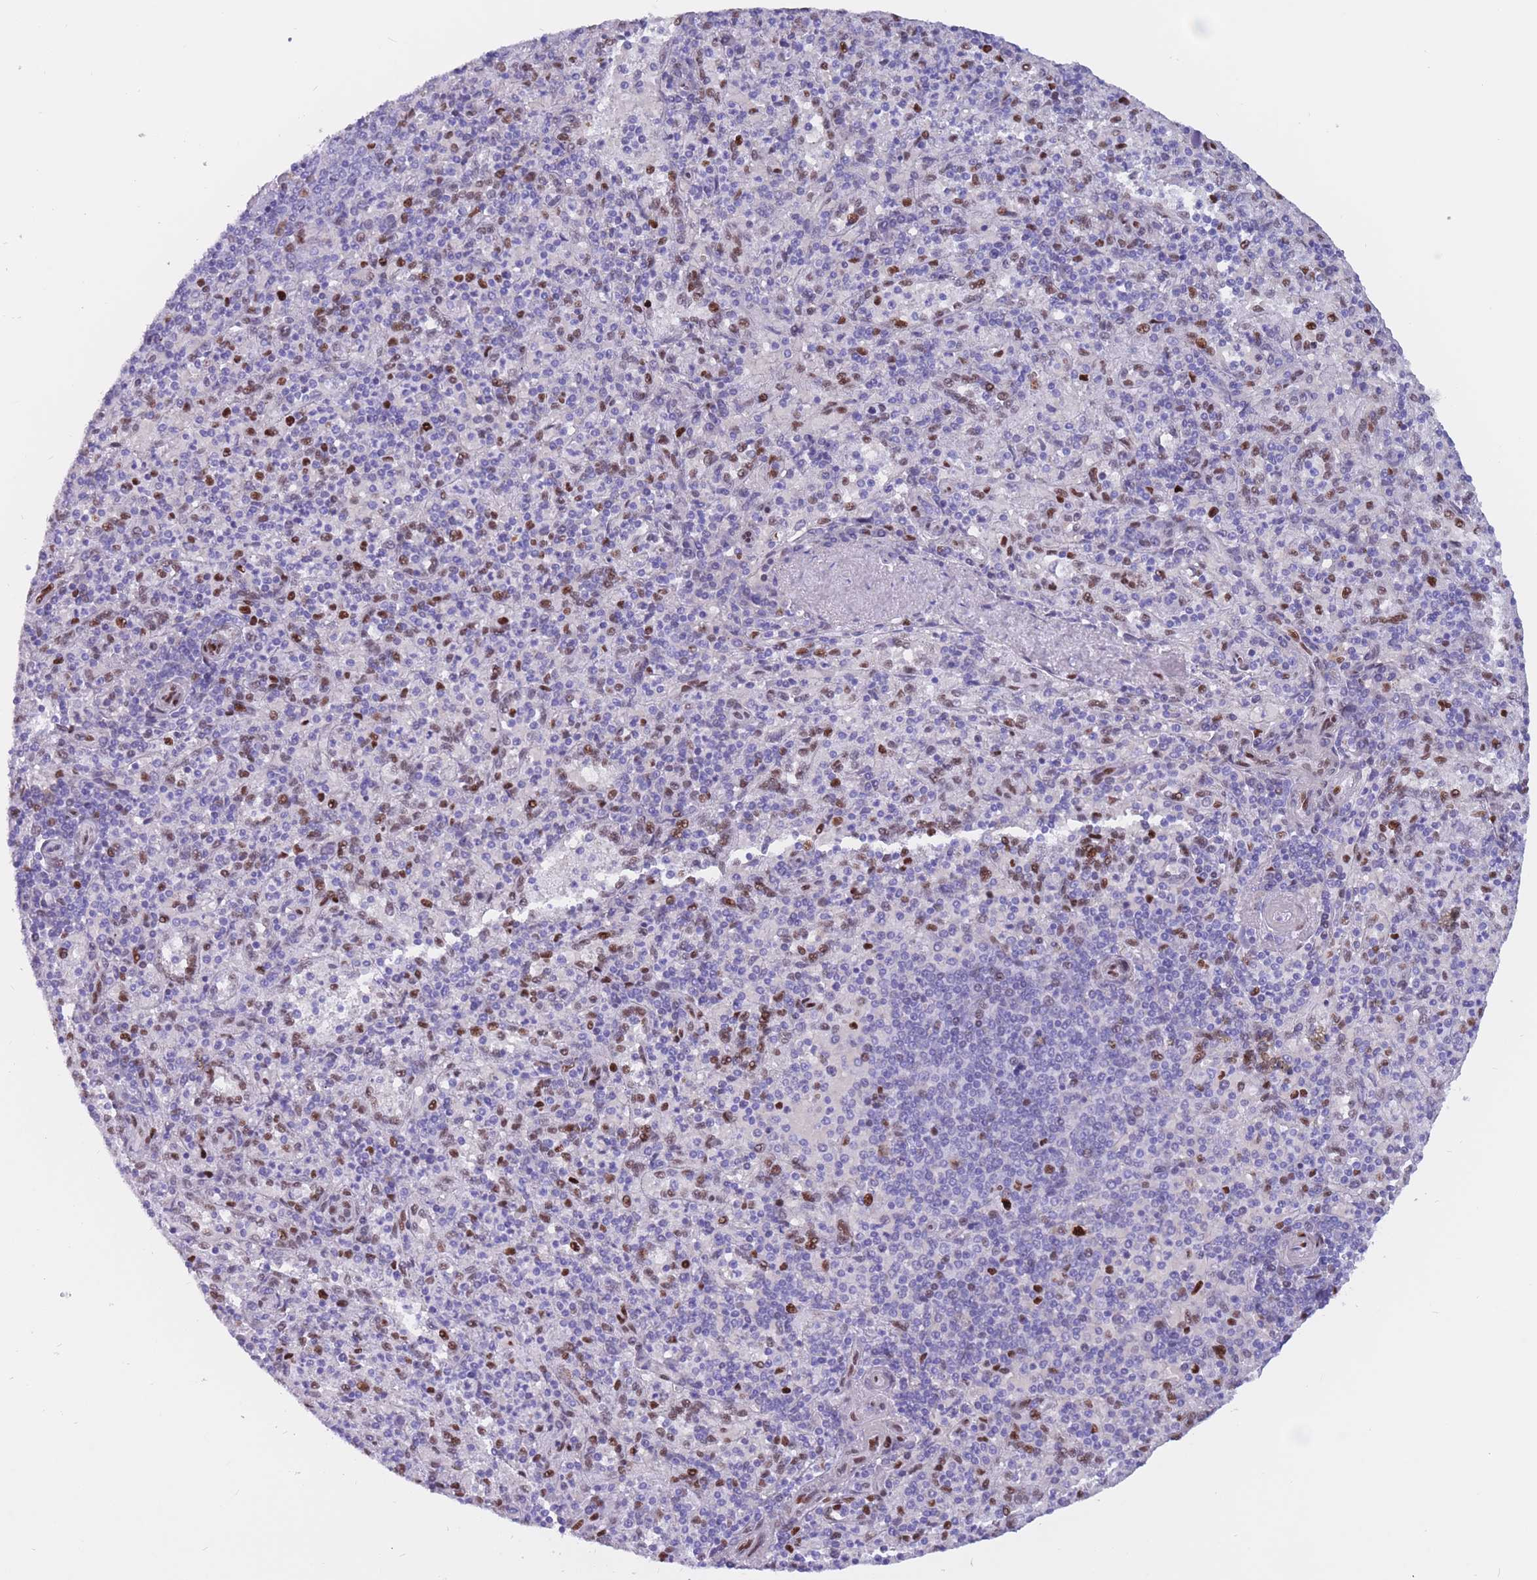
{"staining": {"intensity": "moderate", "quantity": "<25%", "location": "nuclear"}, "tissue": "spleen", "cell_type": "Cells in red pulp", "image_type": "normal", "snomed": [{"axis": "morphology", "description": "Normal tissue, NOS"}, {"axis": "topography", "description": "Spleen"}], "caption": "Normal spleen shows moderate nuclear expression in approximately <25% of cells in red pulp.", "gene": "NASP", "patient": {"sex": "male", "age": 82}}